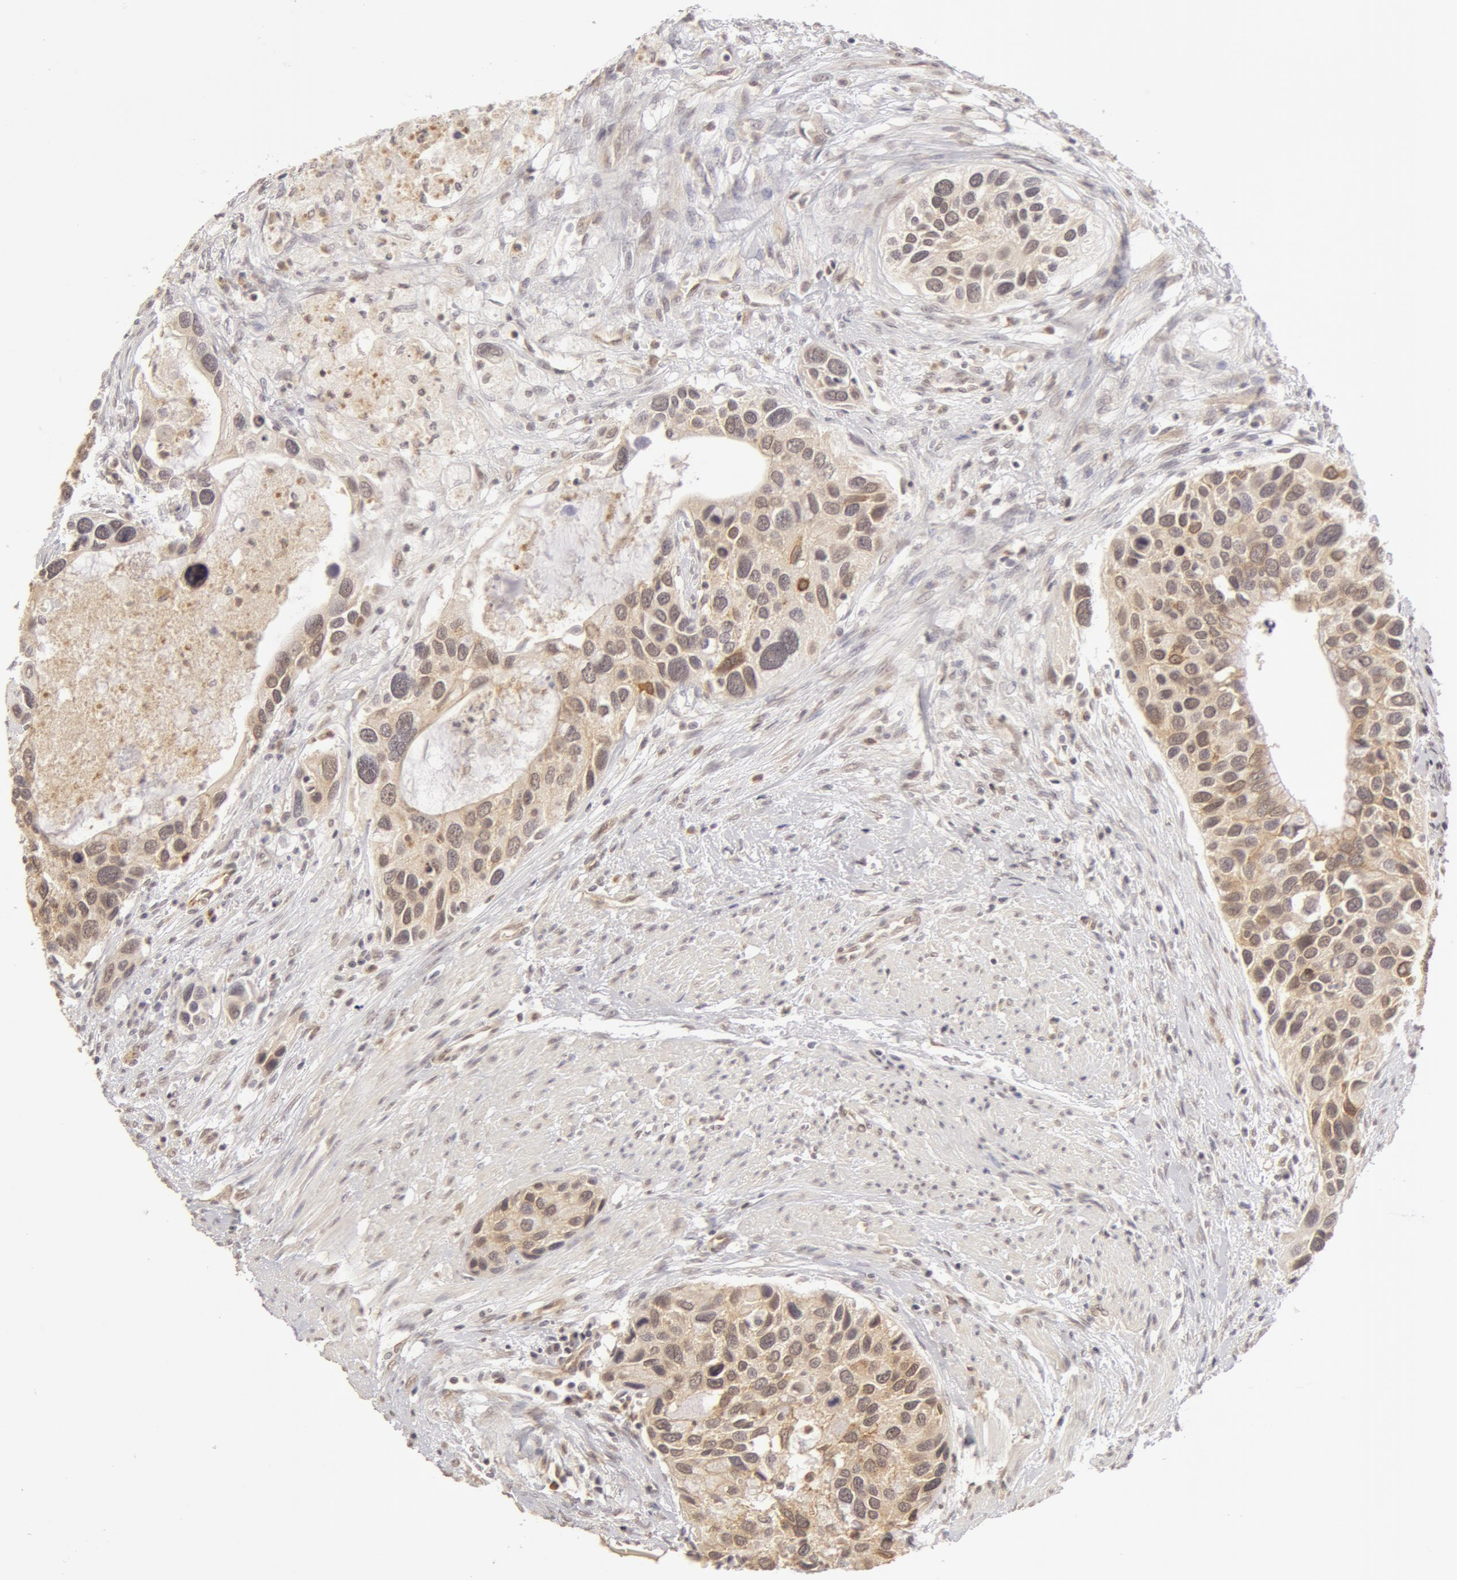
{"staining": {"intensity": "moderate", "quantity": "25%-75%", "location": "cytoplasmic/membranous"}, "tissue": "urothelial cancer", "cell_type": "Tumor cells", "image_type": "cancer", "snomed": [{"axis": "morphology", "description": "Urothelial carcinoma, High grade"}, {"axis": "topography", "description": "Urinary bladder"}], "caption": "Human urothelial carcinoma (high-grade) stained with a protein marker displays moderate staining in tumor cells.", "gene": "ADAM10", "patient": {"sex": "male", "age": 66}}